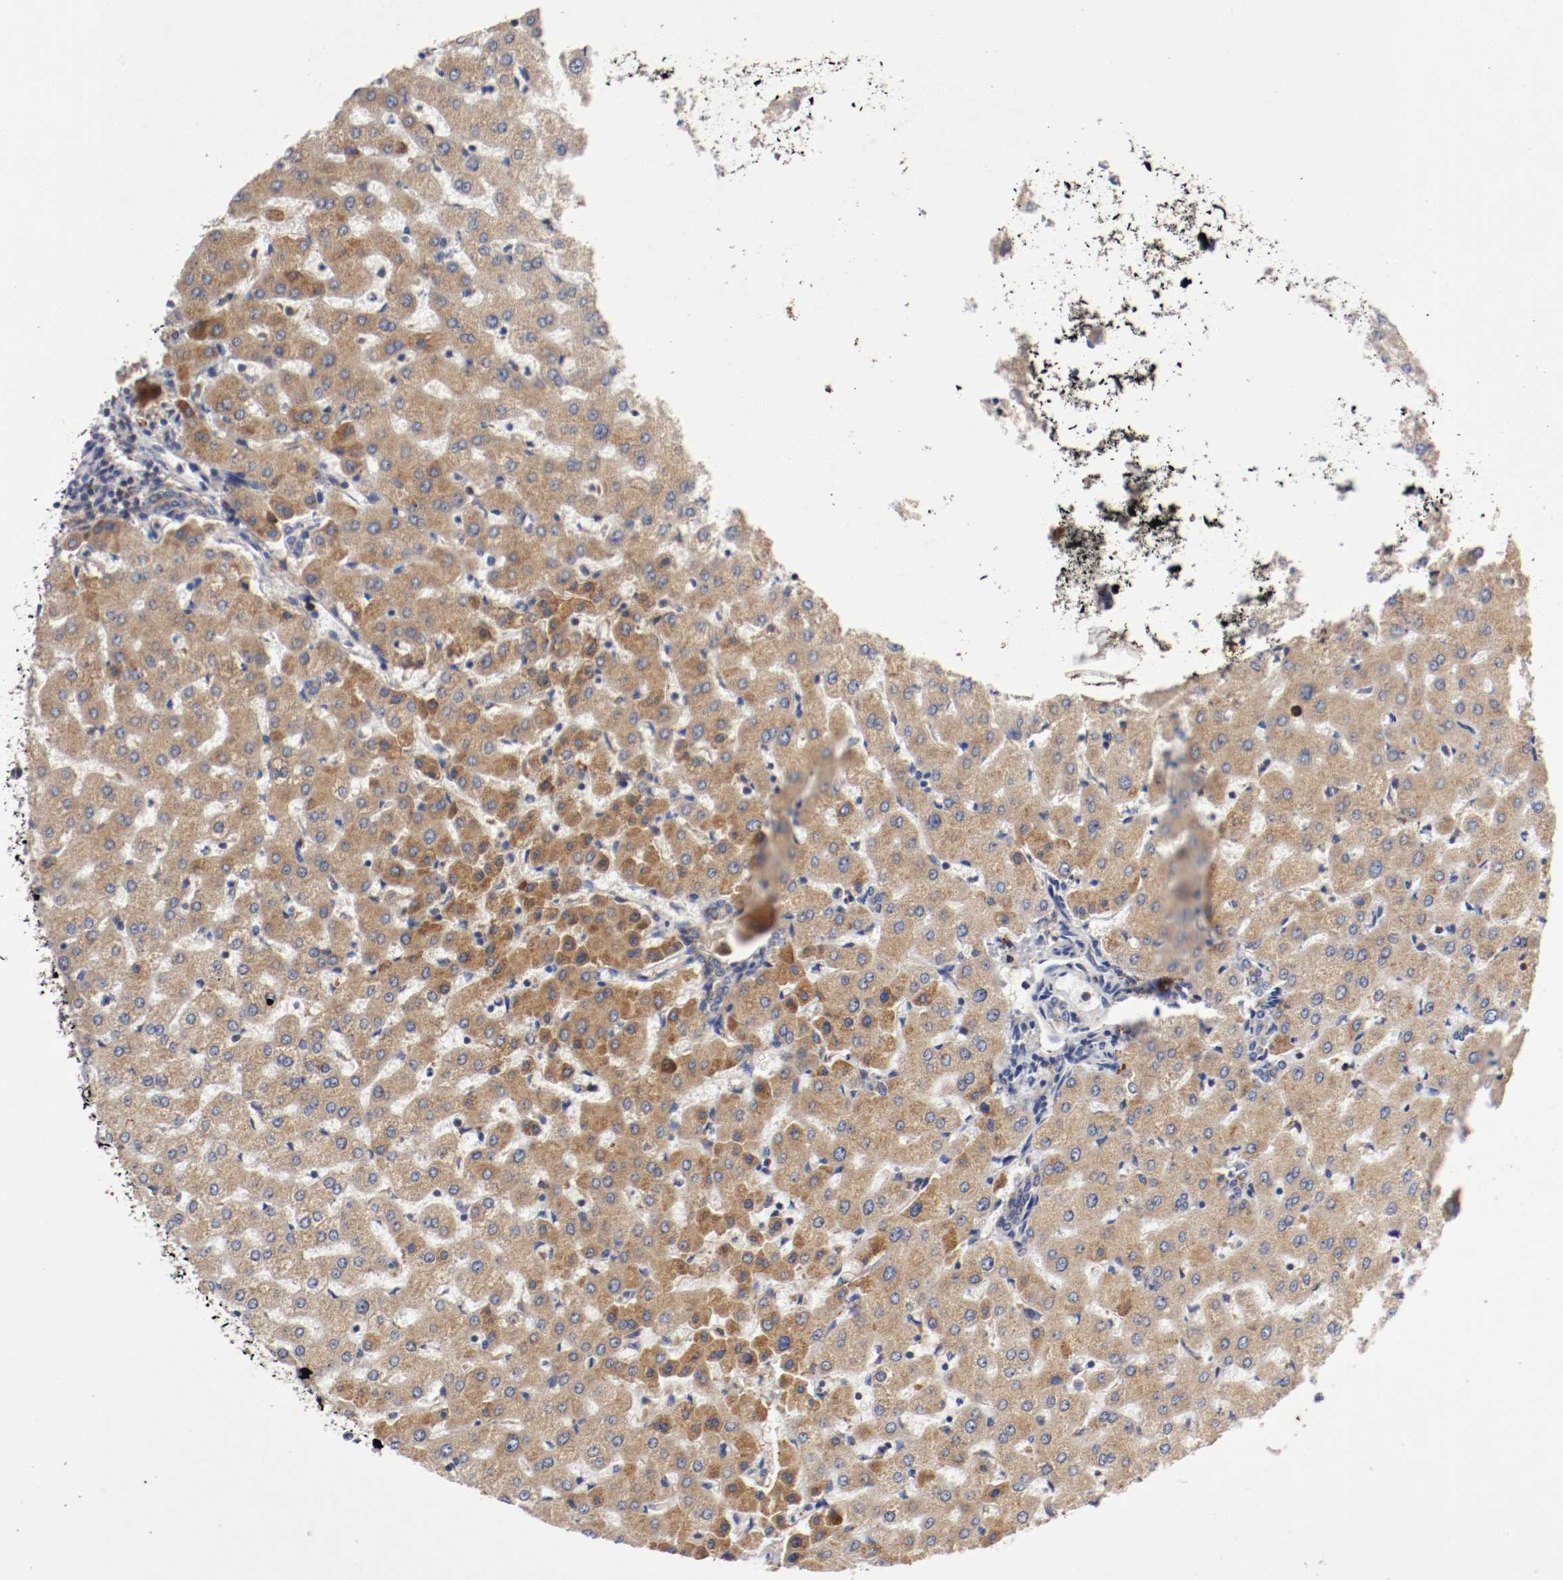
{"staining": {"intensity": "negative", "quantity": "none", "location": "none"}, "tissue": "liver", "cell_type": "Cholangiocytes", "image_type": "normal", "snomed": [{"axis": "morphology", "description": "Normal tissue, NOS"}, {"axis": "morphology", "description": "Fibrosis, NOS"}, {"axis": "topography", "description": "Liver"}], "caption": "The image demonstrates no significant expression in cholangiocytes of liver. Nuclei are stained in blue.", "gene": "TRAF2", "patient": {"sex": "female", "age": 29}}